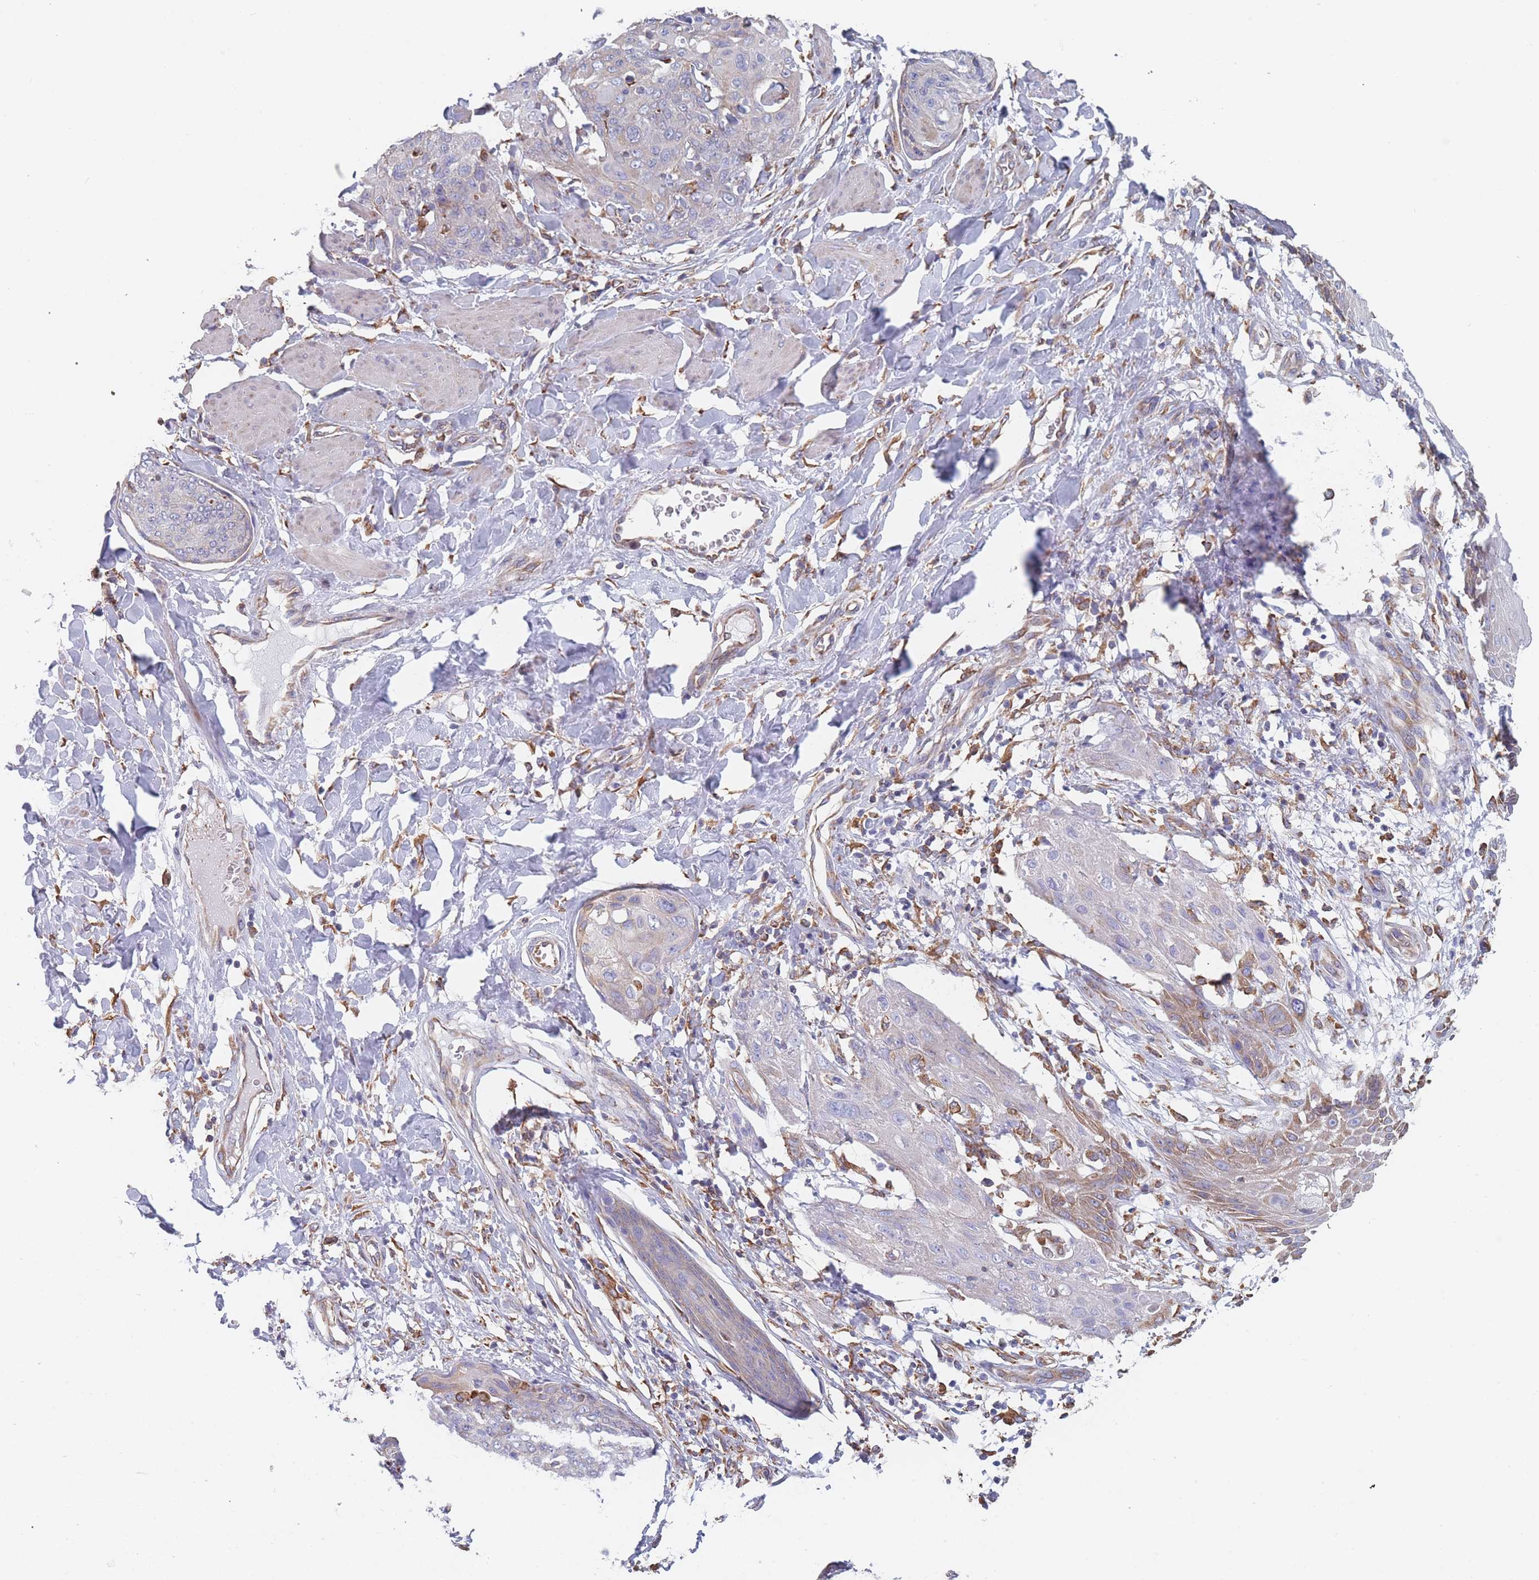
{"staining": {"intensity": "negative", "quantity": "none", "location": "none"}, "tissue": "skin cancer", "cell_type": "Tumor cells", "image_type": "cancer", "snomed": [{"axis": "morphology", "description": "Squamous cell carcinoma, NOS"}, {"axis": "topography", "description": "Skin"}, {"axis": "topography", "description": "Vulva"}], "caption": "A photomicrograph of skin cancer (squamous cell carcinoma) stained for a protein displays no brown staining in tumor cells. (DAB immunohistochemistry (IHC) visualized using brightfield microscopy, high magnification).", "gene": "OR7C2", "patient": {"sex": "female", "age": 85}}